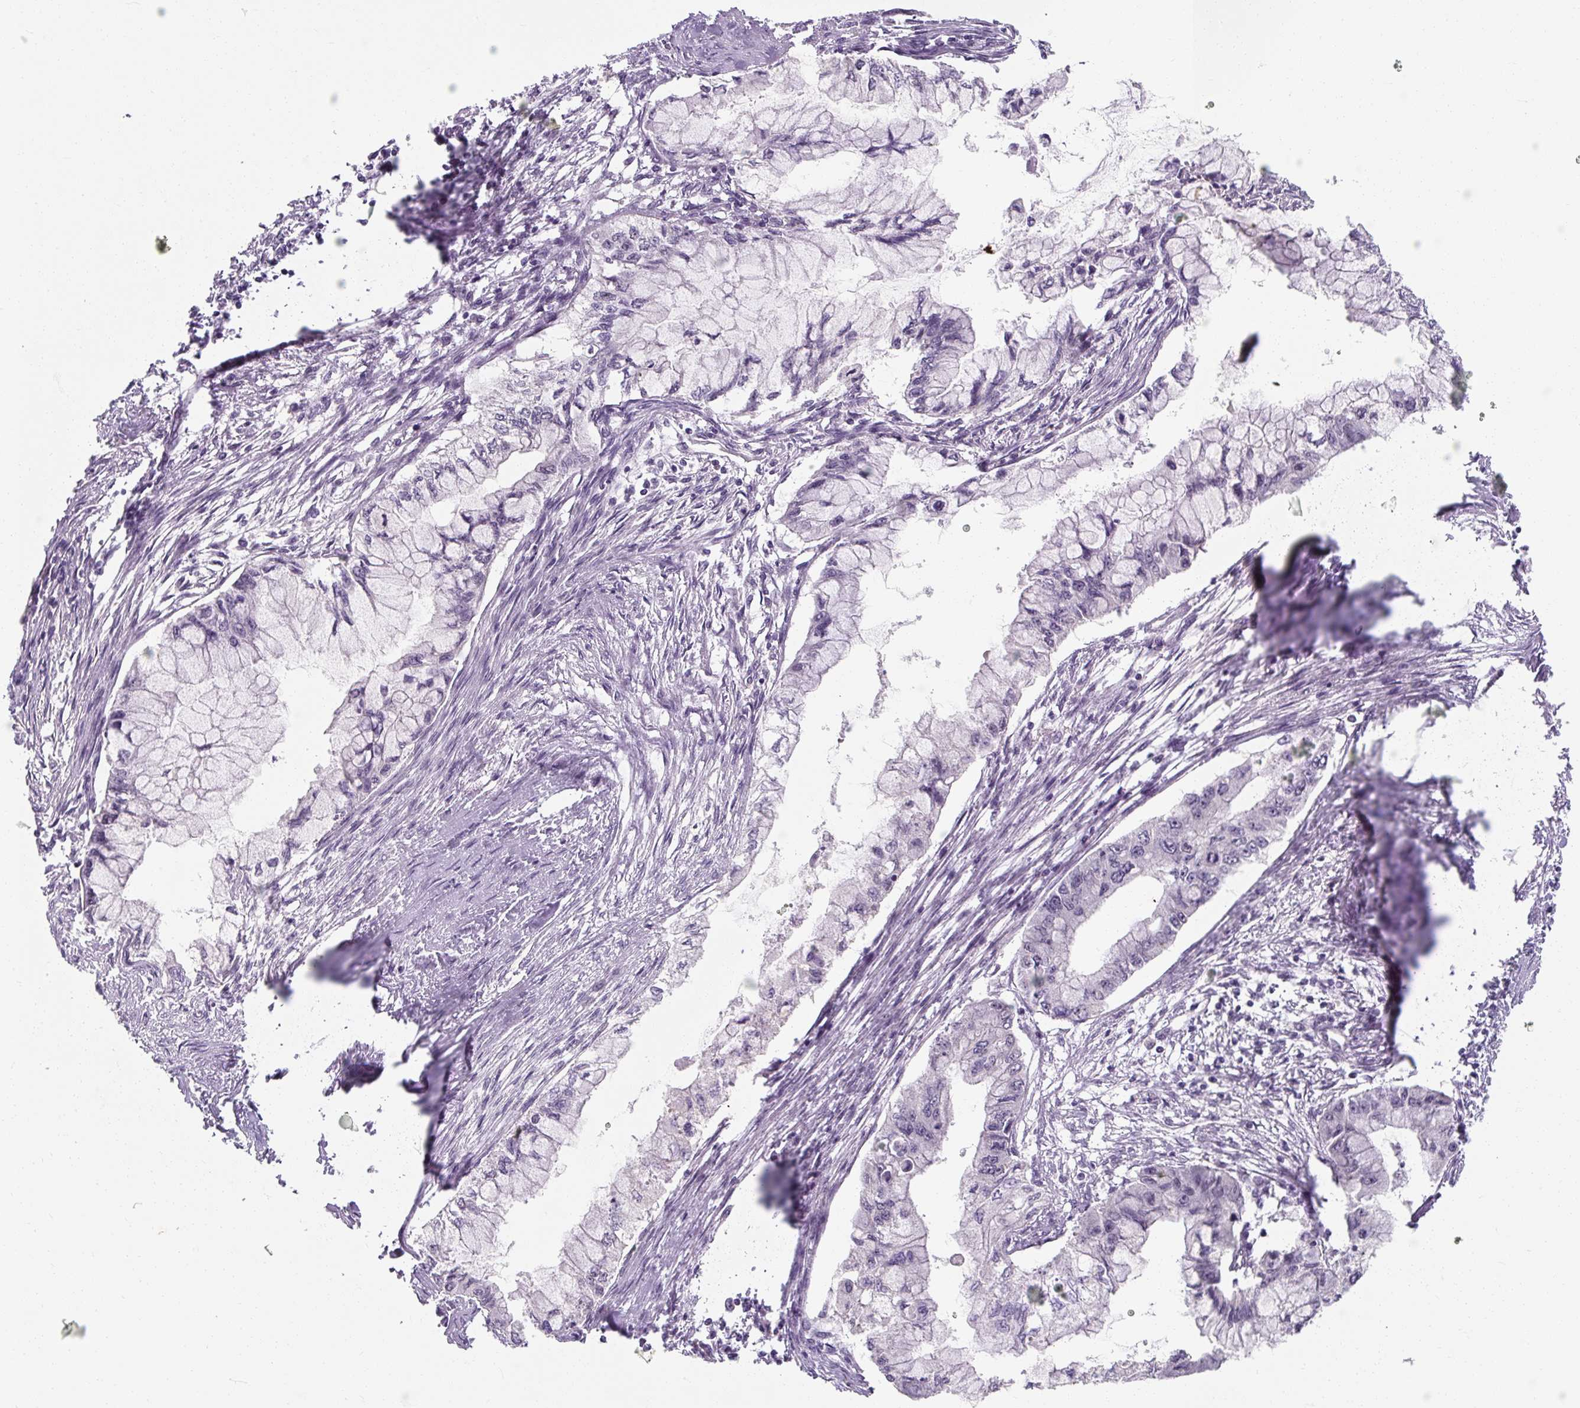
{"staining": {"intensity": "negative", "quantity": "none", "location": "none"}, "tissue": "pancreatic cancer", "cell_type": "Tumor cells", "image_type": "cancer", "snomed": [{"axis": "morphology", "description": "Adenocarcinoma, NOS"}, {"axis": "topography", "description": "Pancreas"}], "caption": "Adenocarcinoma (pancreatic) was stained to show a protein in brown. There is no significant expression in tumor cells.", "gene": "ZFTRAF1", "patient": {"sex": "male", "age": 48}}